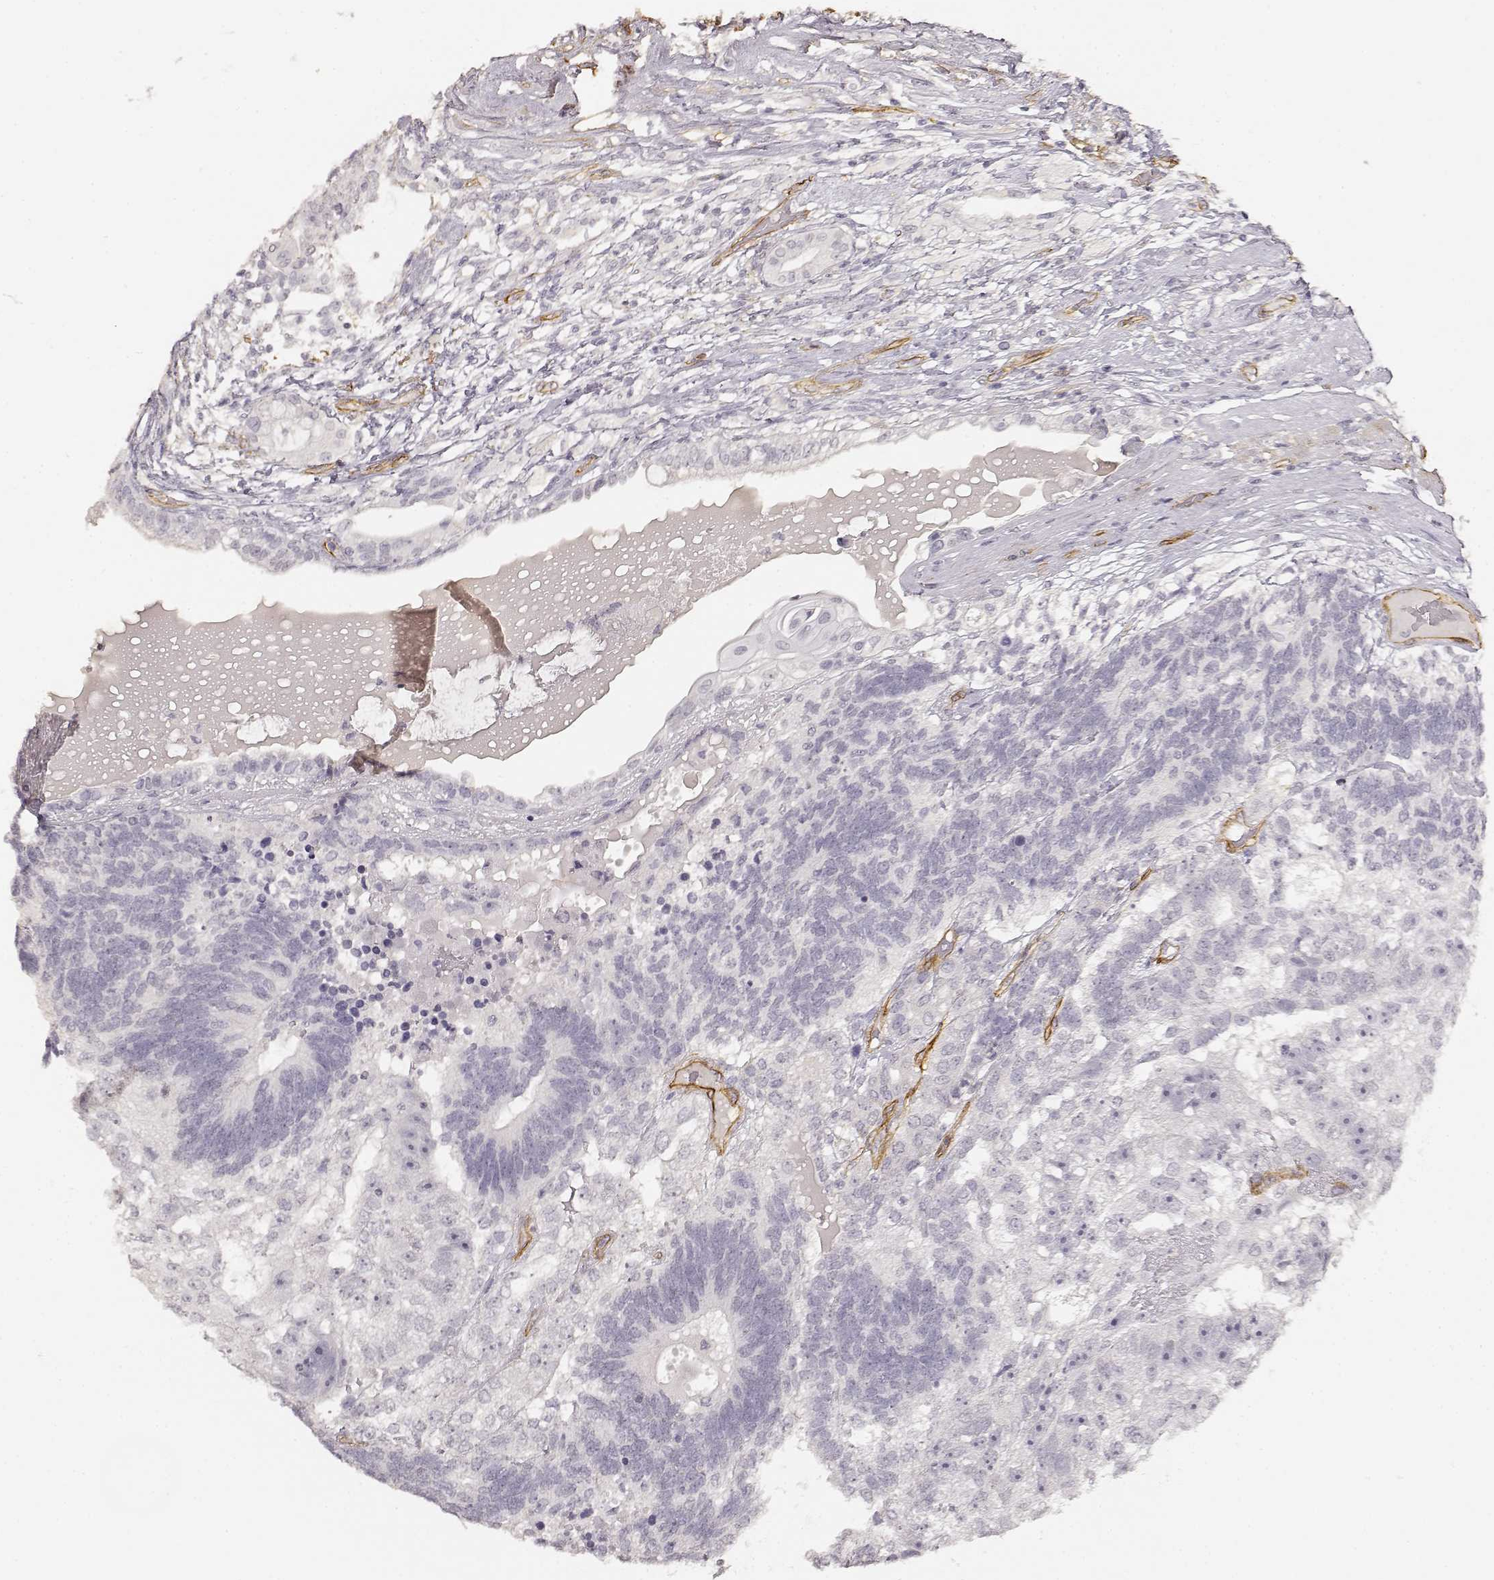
{"staining": {"intensity": "negative", "quantity": "none", "location": "none"}, "tissue": "testis cancer", "cell_type": "Tumor cells", "image_type": "cancer", "snomed": [{"axis": "morphology", "description": "Seminoma, NOS"}, {"axis": "morphology", "description": "Carcinoma, Embryonal, NOS"}, {"axis": "topography", "description": "Testis"}], "caption": "Tumor cells are negative for brown protein staining in testis cancer (seminoma).", "gene": "LAMA4", "patient": {"sex": "male", "age": 41}}